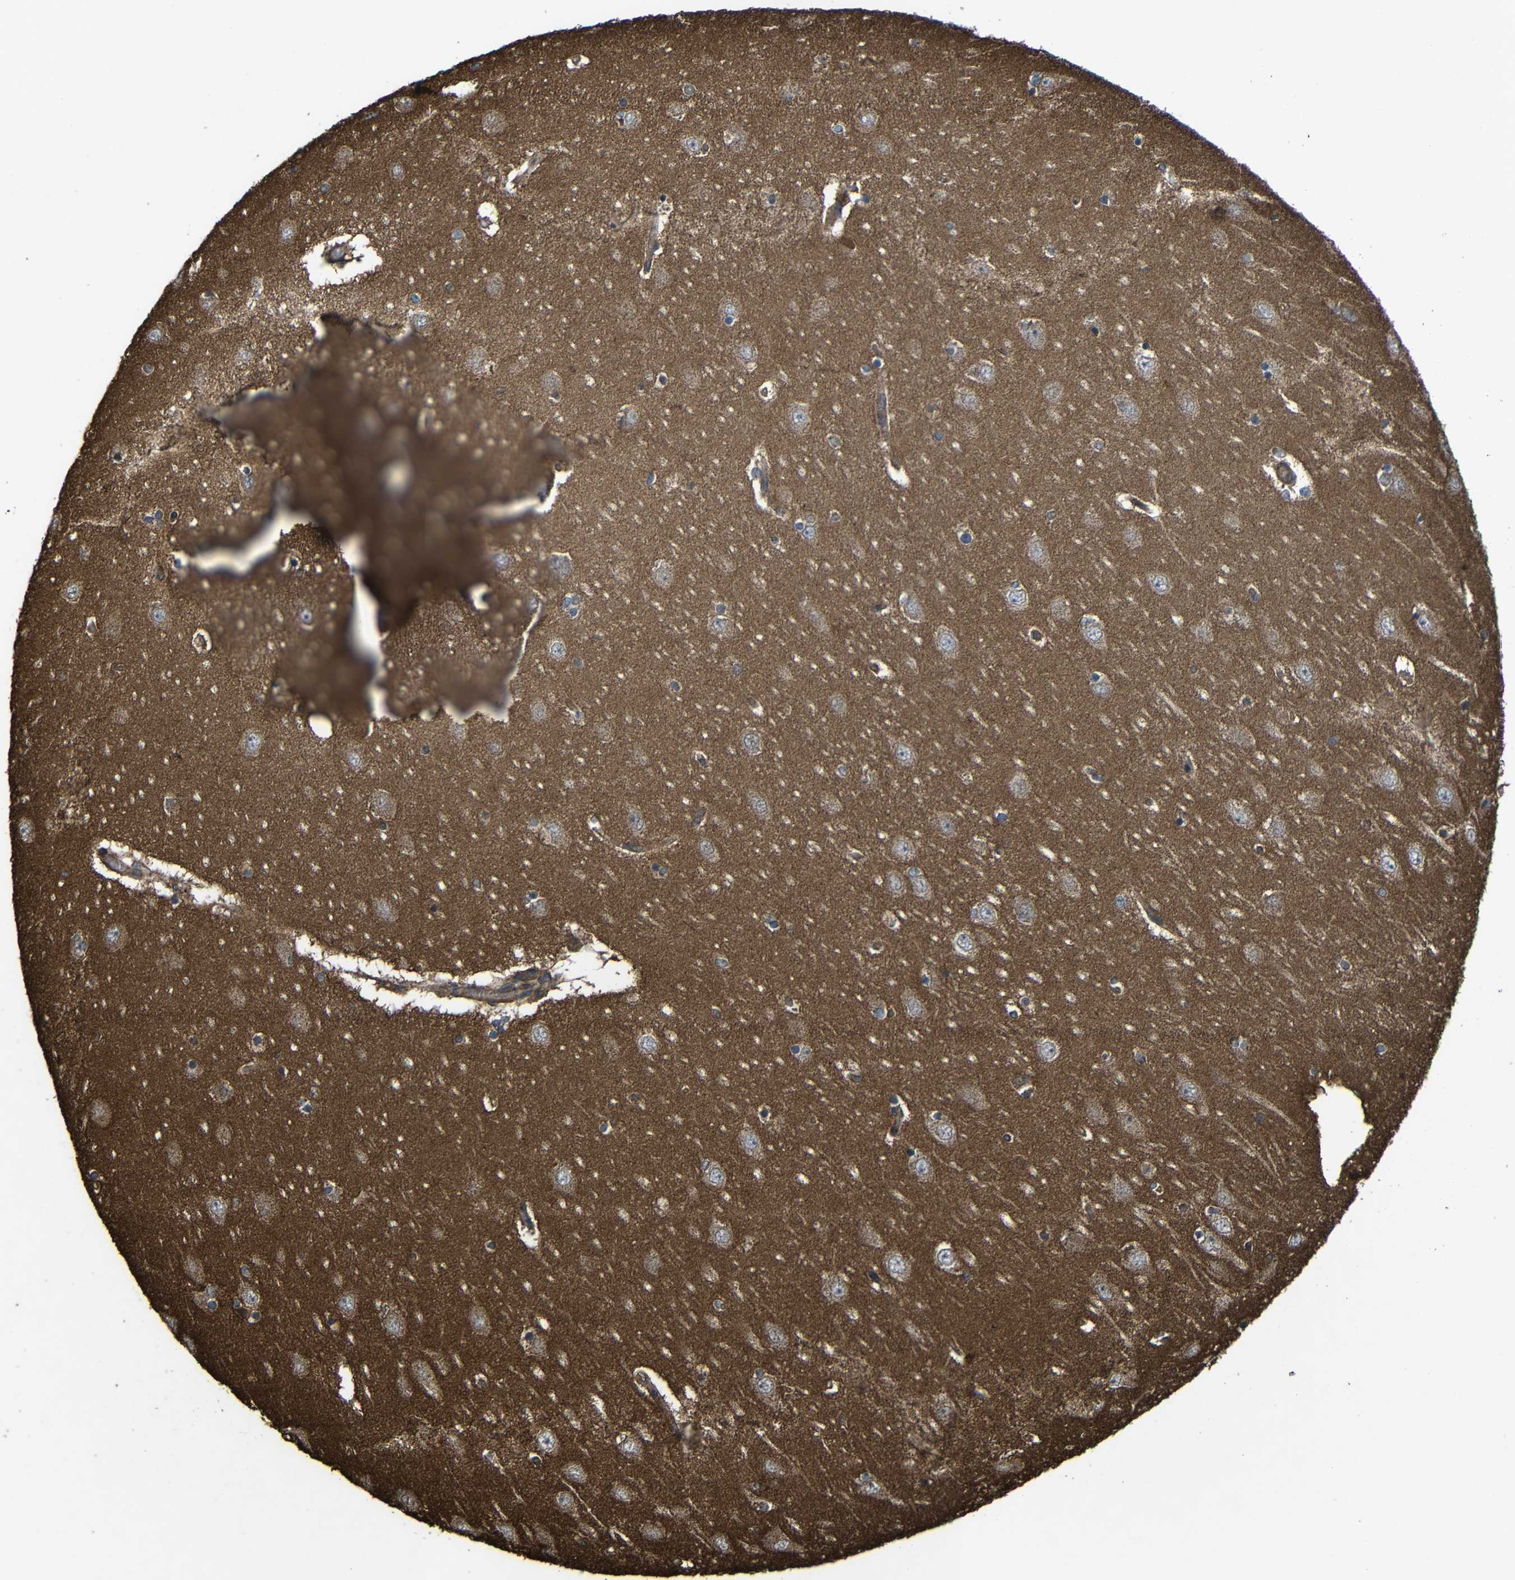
{"staining": {"intensity": "weak", "quantity": ">75%", "location": "cytoplasmic/membranous"}, "tissue": "hippocampus", "cell_type": "Glial cells", "image_type": "normal", "snomed": [{"axis": "morphology", "description": "Normal tissue, NOS"}, {"axis": "topography", "description": "Hippocampus"}], "caption": "IHC image of unremarkable human hippocampus stained for a protein (brown), which demonstrates low levels of weak cytoplasmic/membranous positivity in about >75% of glial cells.", "gene": "C1GALT1", "patient": {"sex": "female", "age": 54}}